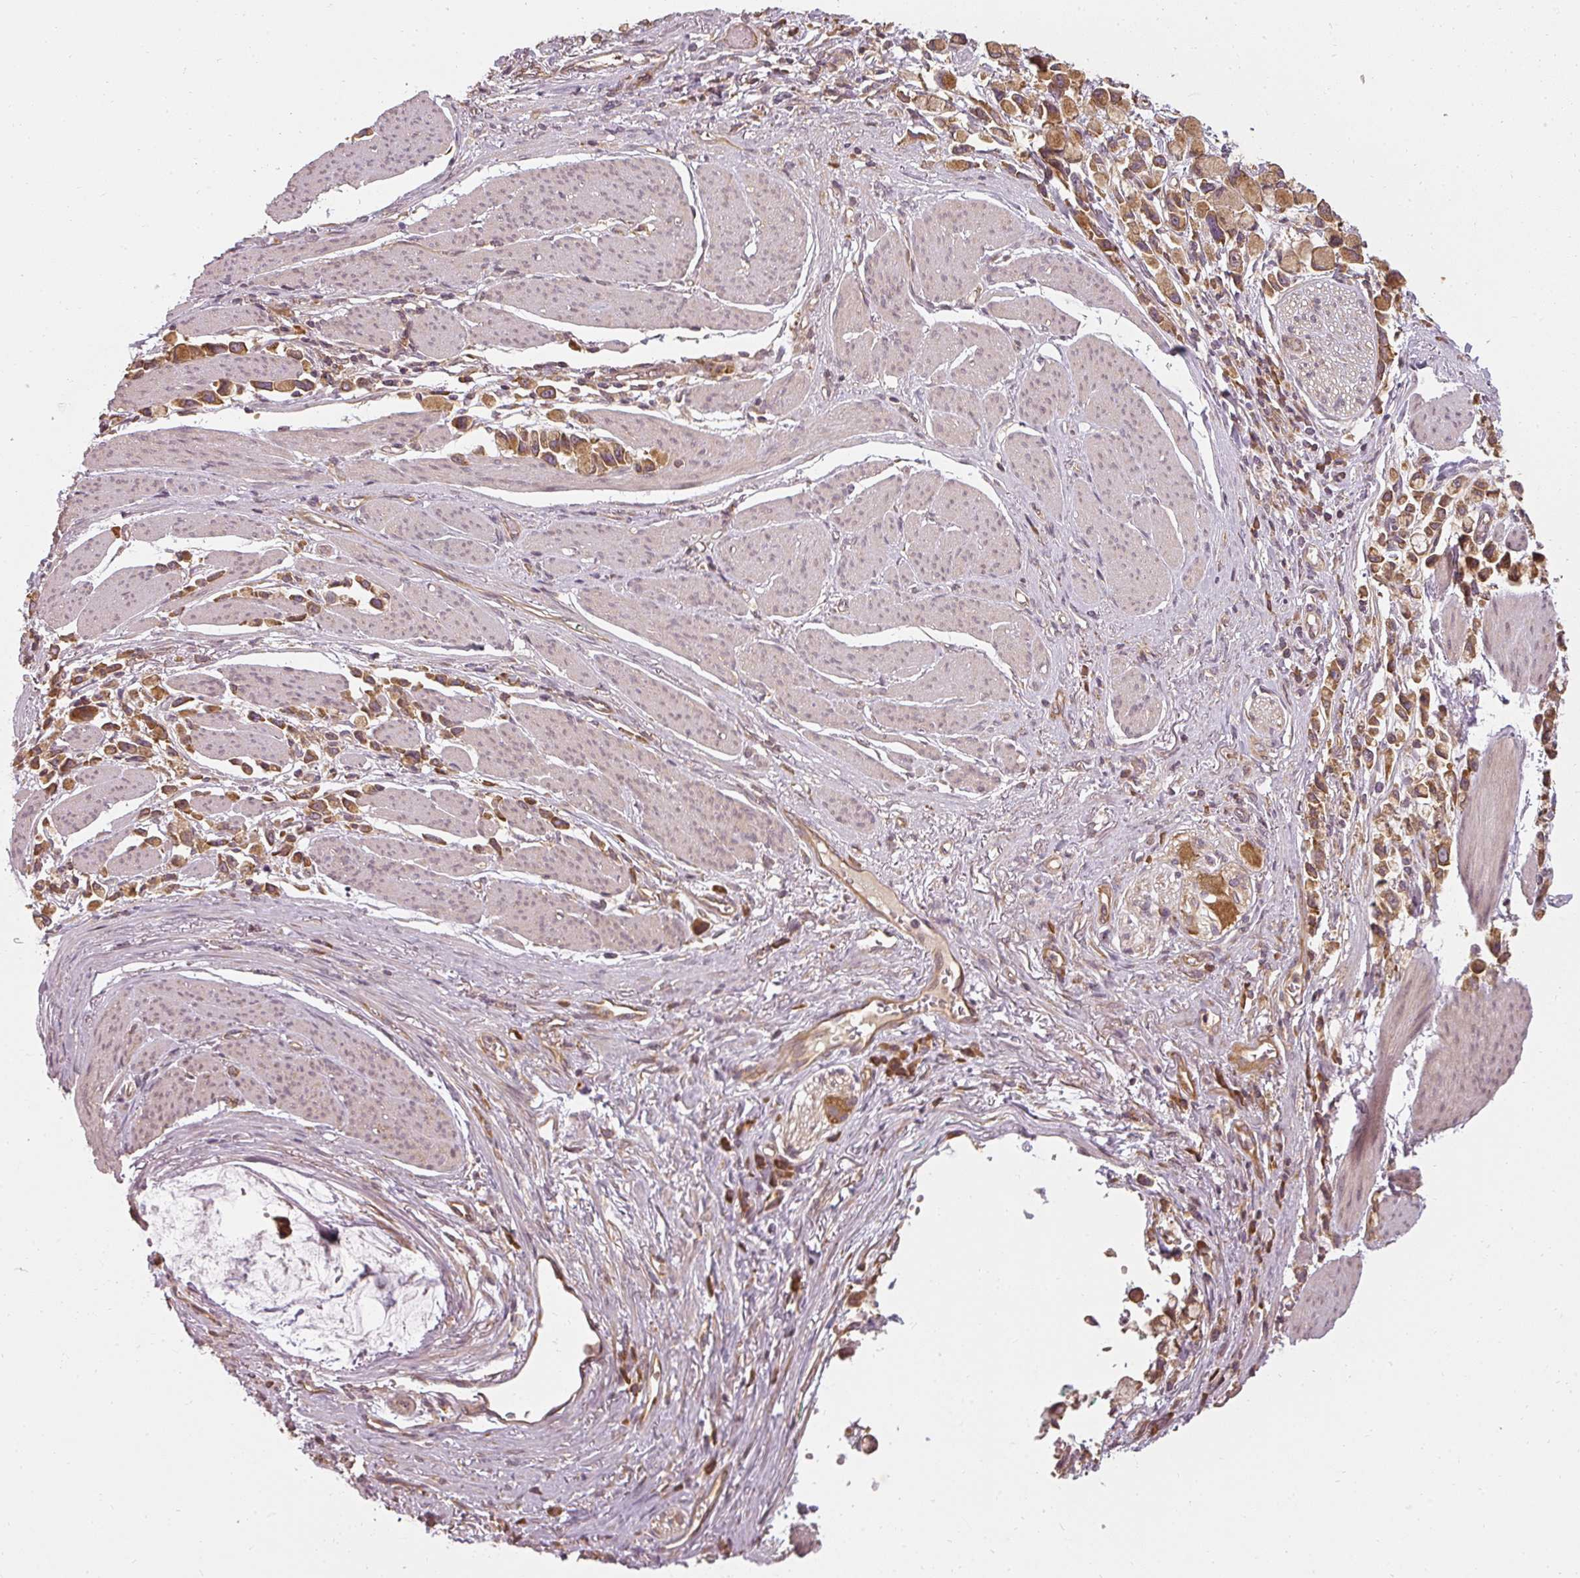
{"staining": {"intensity": "moderate", "quantity": ">75%", "location": "cytoplasmic/membranous"}, "tissue": "stomach cancer", "cell_type": "Tumor cells", "image_type": "cancer", "snomed": [{"axis": "morphology", "description": "Adenocarcinoma, NOS"}, {"axis": "topography", "description": "Stomach"}], "caption": "Immunohistochemistry of stomach cancer displays medium levels of moderate cytoplasmic/membranous staining in about >75% of tumor cells.", "gene": "RPL24", "patient": {"sex": "female", "age": 81}}